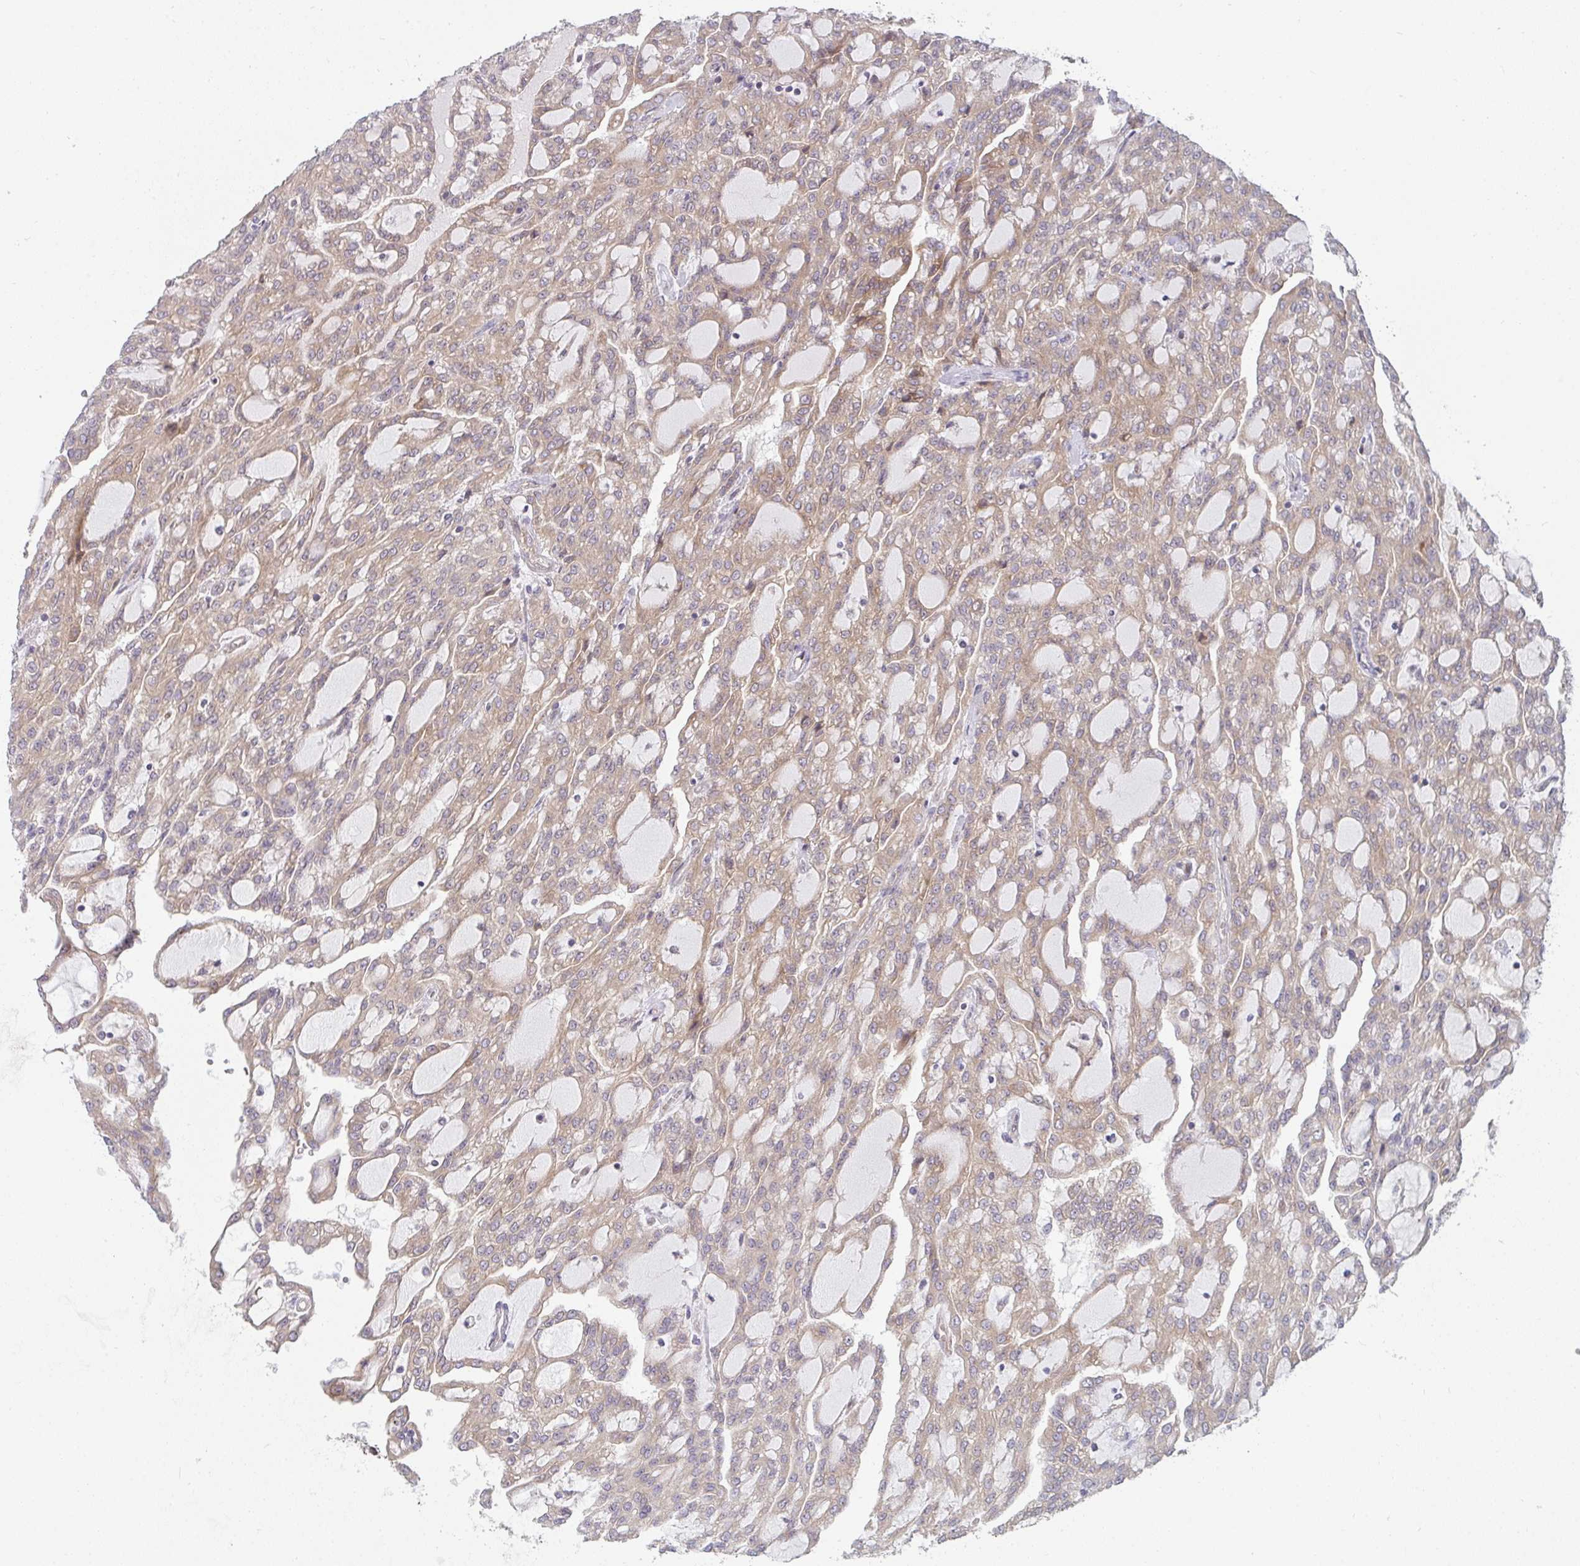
{"staining": {"intensity": "weak", "quantity": ">75%", "location": "cytoplasmic/membranous"}, "tissue": "renal cancer", "cell_type": "Tumor cells", "image_type": "cancer", "snomed": [{"axis": "morphology", "description": "Adenocarcinoma, NOS"}, {"axis": "topography", "description": "Kidney"}], "caption": "Renal cancer (adenocarcinoma) stained with DAB immunohistochemistry (IHC) shows low levels of weak cytoplasmic/membranous positivity in about >75% of tumor cells. The staining is performed using DAB brown chromogen to label protein expression. The nuclei are counter-stained blue using hematoxylin.", "gene": "CASP9", "patient": {"sex": "male", "age": 63}}